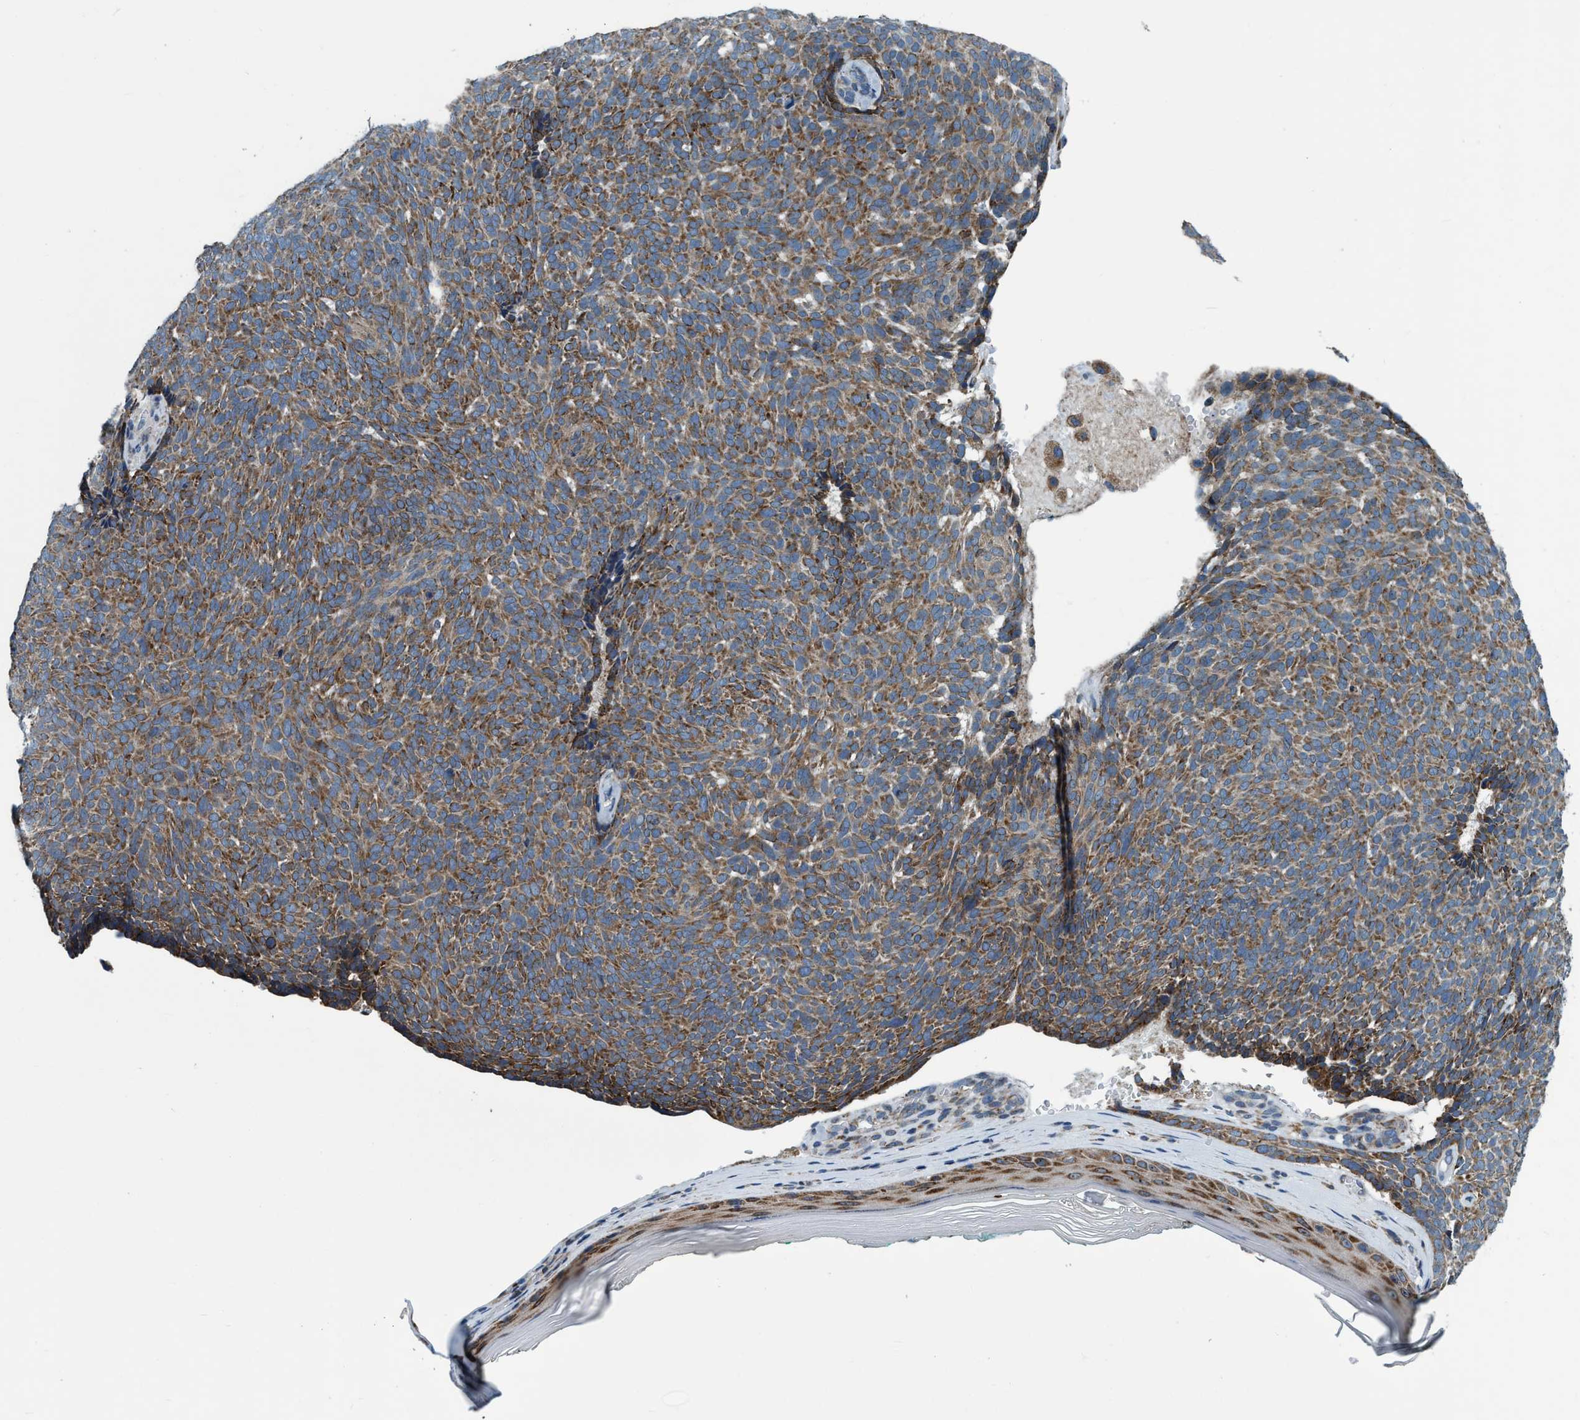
{"staining": {"intensity": "moderate", "quantity": ">75%", "location": "cytoplasmic/membranous"}, "tissue": "skin cancer", "cell_type": "Tumor cells", "image_type": "cancer", "snomed": [{"axis": "morphology", "description": "Basal cell carcinoma"}, {"axis": "topography", "description": "Skin"}], "caption": "This image displays IHC staining of human skin basal cell carcinoma, with medium moderate cytoplasmic/membranous positivity in about >75% of tumor cells.", "gene": "ARMC9", "patient": {"sex": "male", "age": 61}}